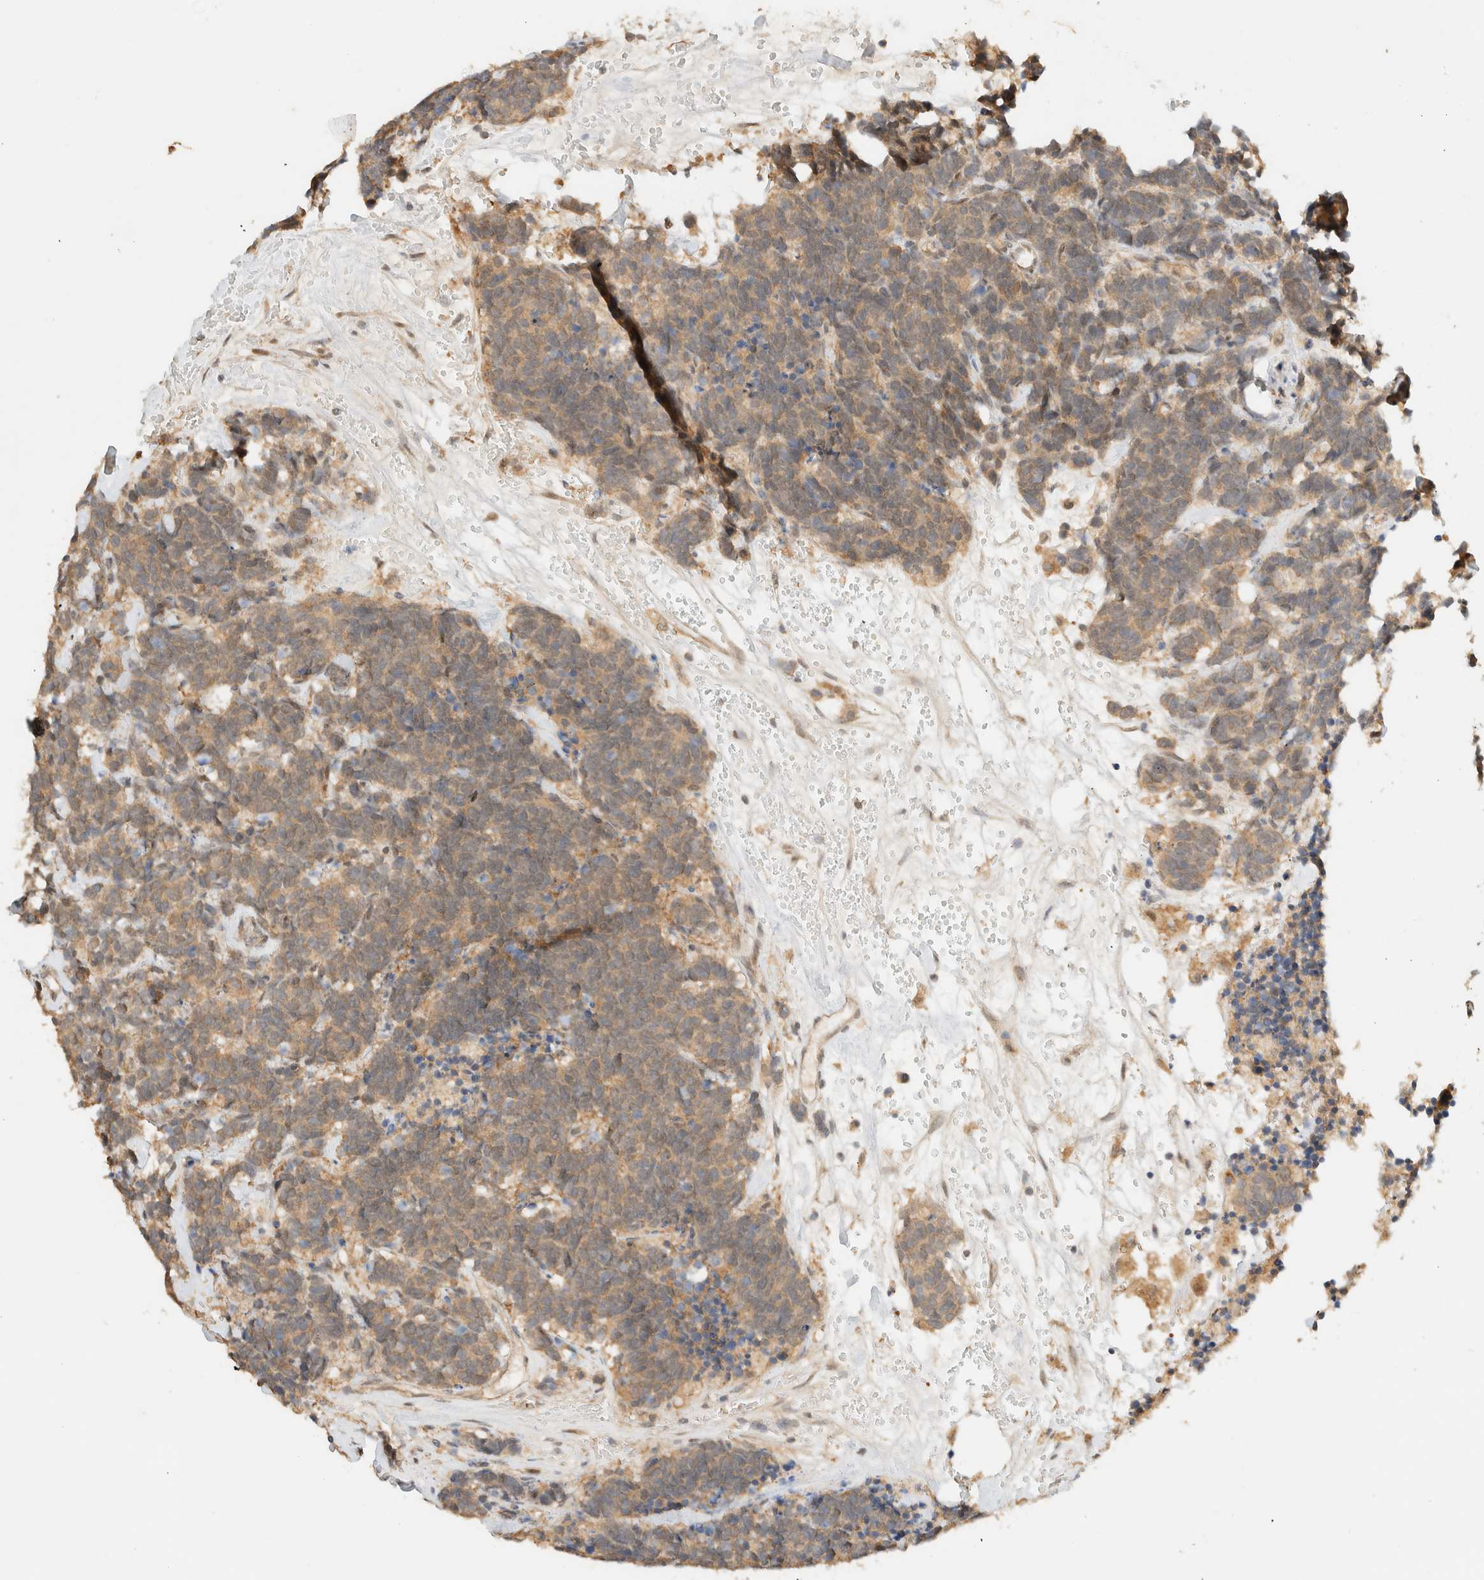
{"staining": {"intensity": "weak", "quantity": ">75%", "location": "cytoplasmic/membranous"}, "tissue": "carcinoid", "cell_type": "Tumor cells", "image_type": "cancer", "snomed": [{"axis": "morphology", "description": "Carcinoma, NOS"}, {"axis": "morphology", "description": "Carcinoid, malignant, NOS"}, {"axis": "topography", "description": "Urinary bladder"}], "caption": "Immunohistochemical staining of human carcinoma displays low levels of weak cytoplasmic/membranous staining in about >75% of tumor cells.", "gene": "ZBTB34", "patient": {"sex": "male", "age": 57}}